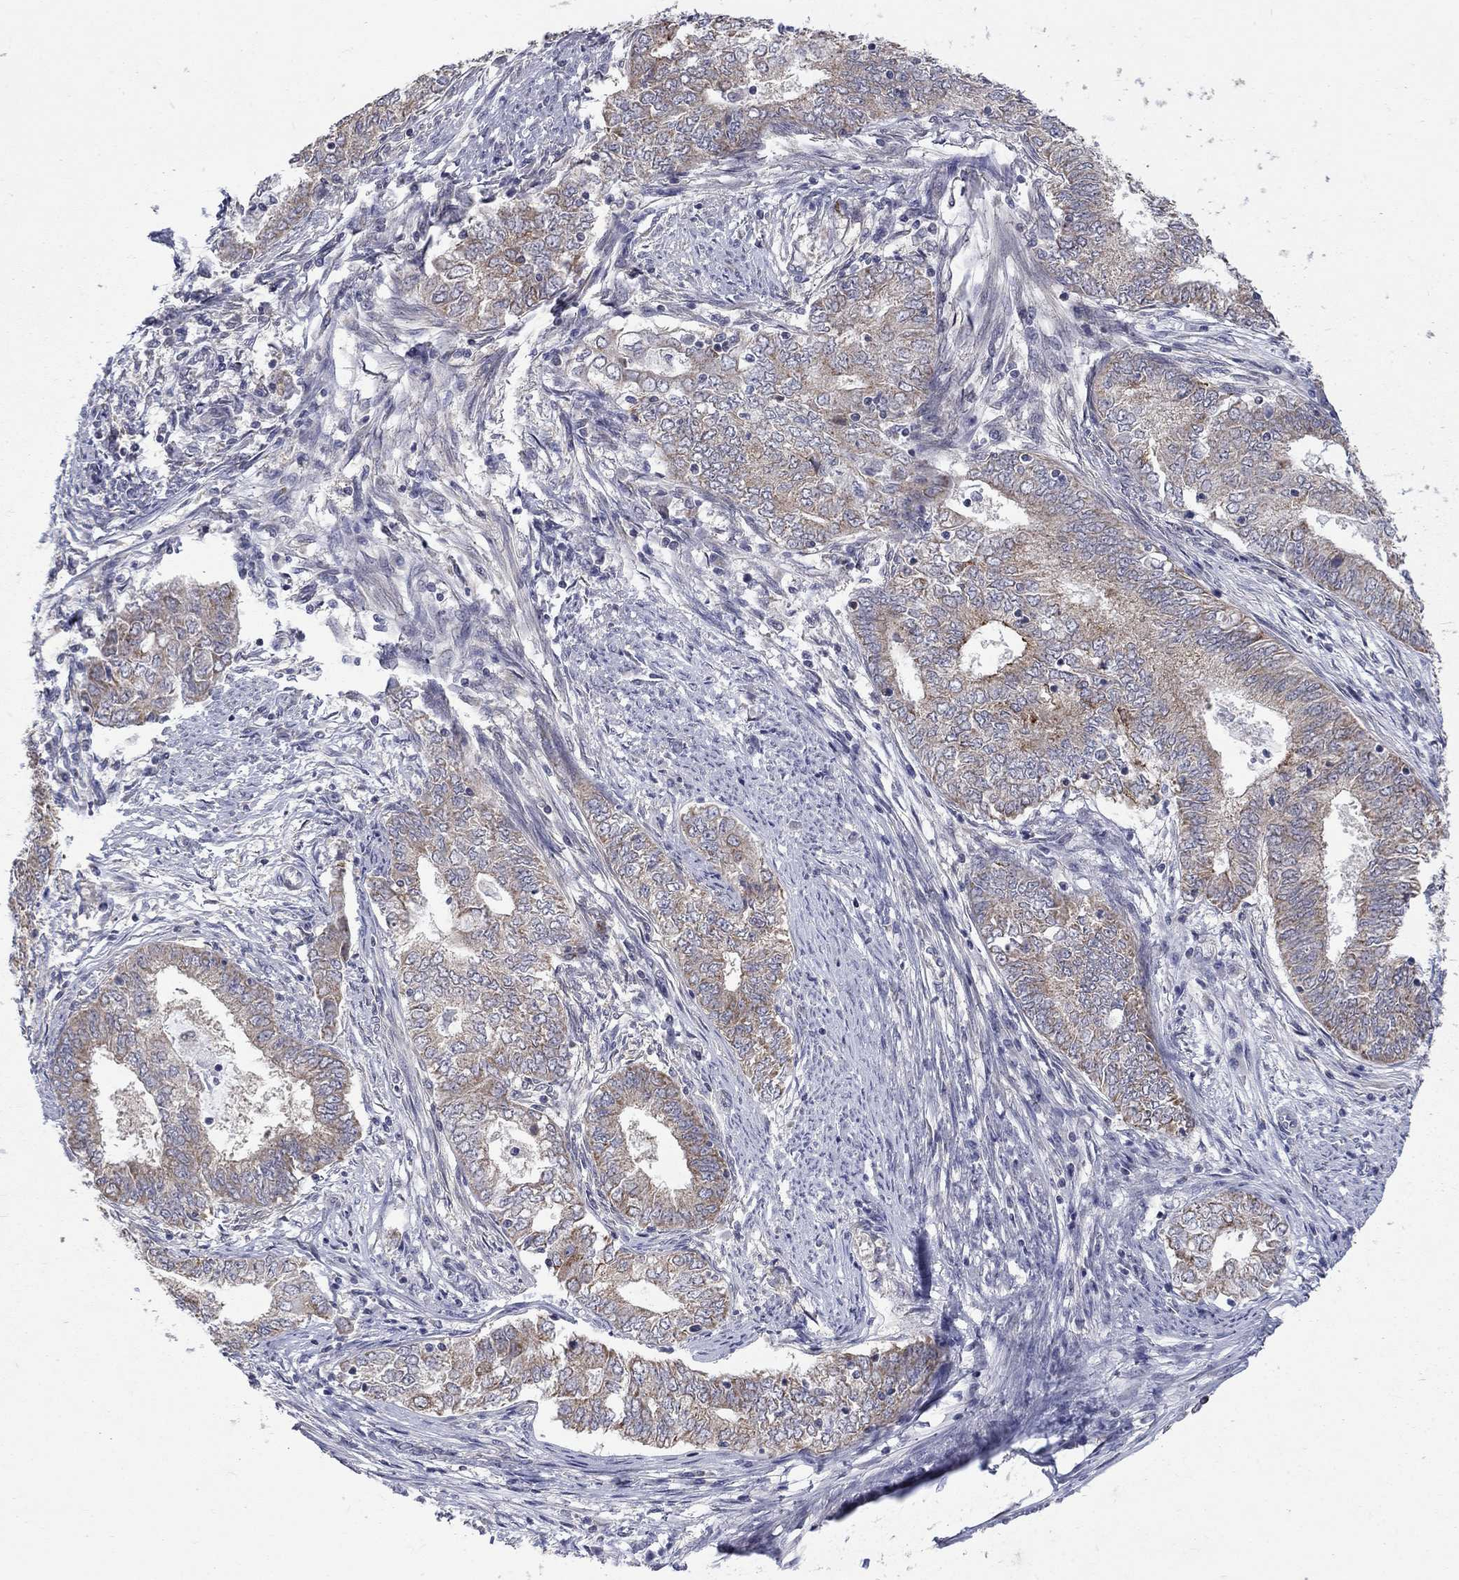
{"staining": {"intensity": "moderate", "quantity": "<25%", "location": "cytoplasmic/membranous"}, "tissue": "endometrial cancer", "cell_type": "Tumor cells", "image_type": "cancer", "snomed": [{"axis": "morphology", "description": "Adenocarcinoma, NOS"}, {"axis": "topography", "description": "Endometrium"}], "caption": "Tumor cells reveal low levels of moderate cytoplasmic/membranous staining in approximately <25% of cells in human adenocarcinoma (endometrial). Immunohistochemistry stains the protein of interest in brown and the nuclei are stained blue.", "gene": "SH2B1", "patient": {"sex": "female", "age": 62}}